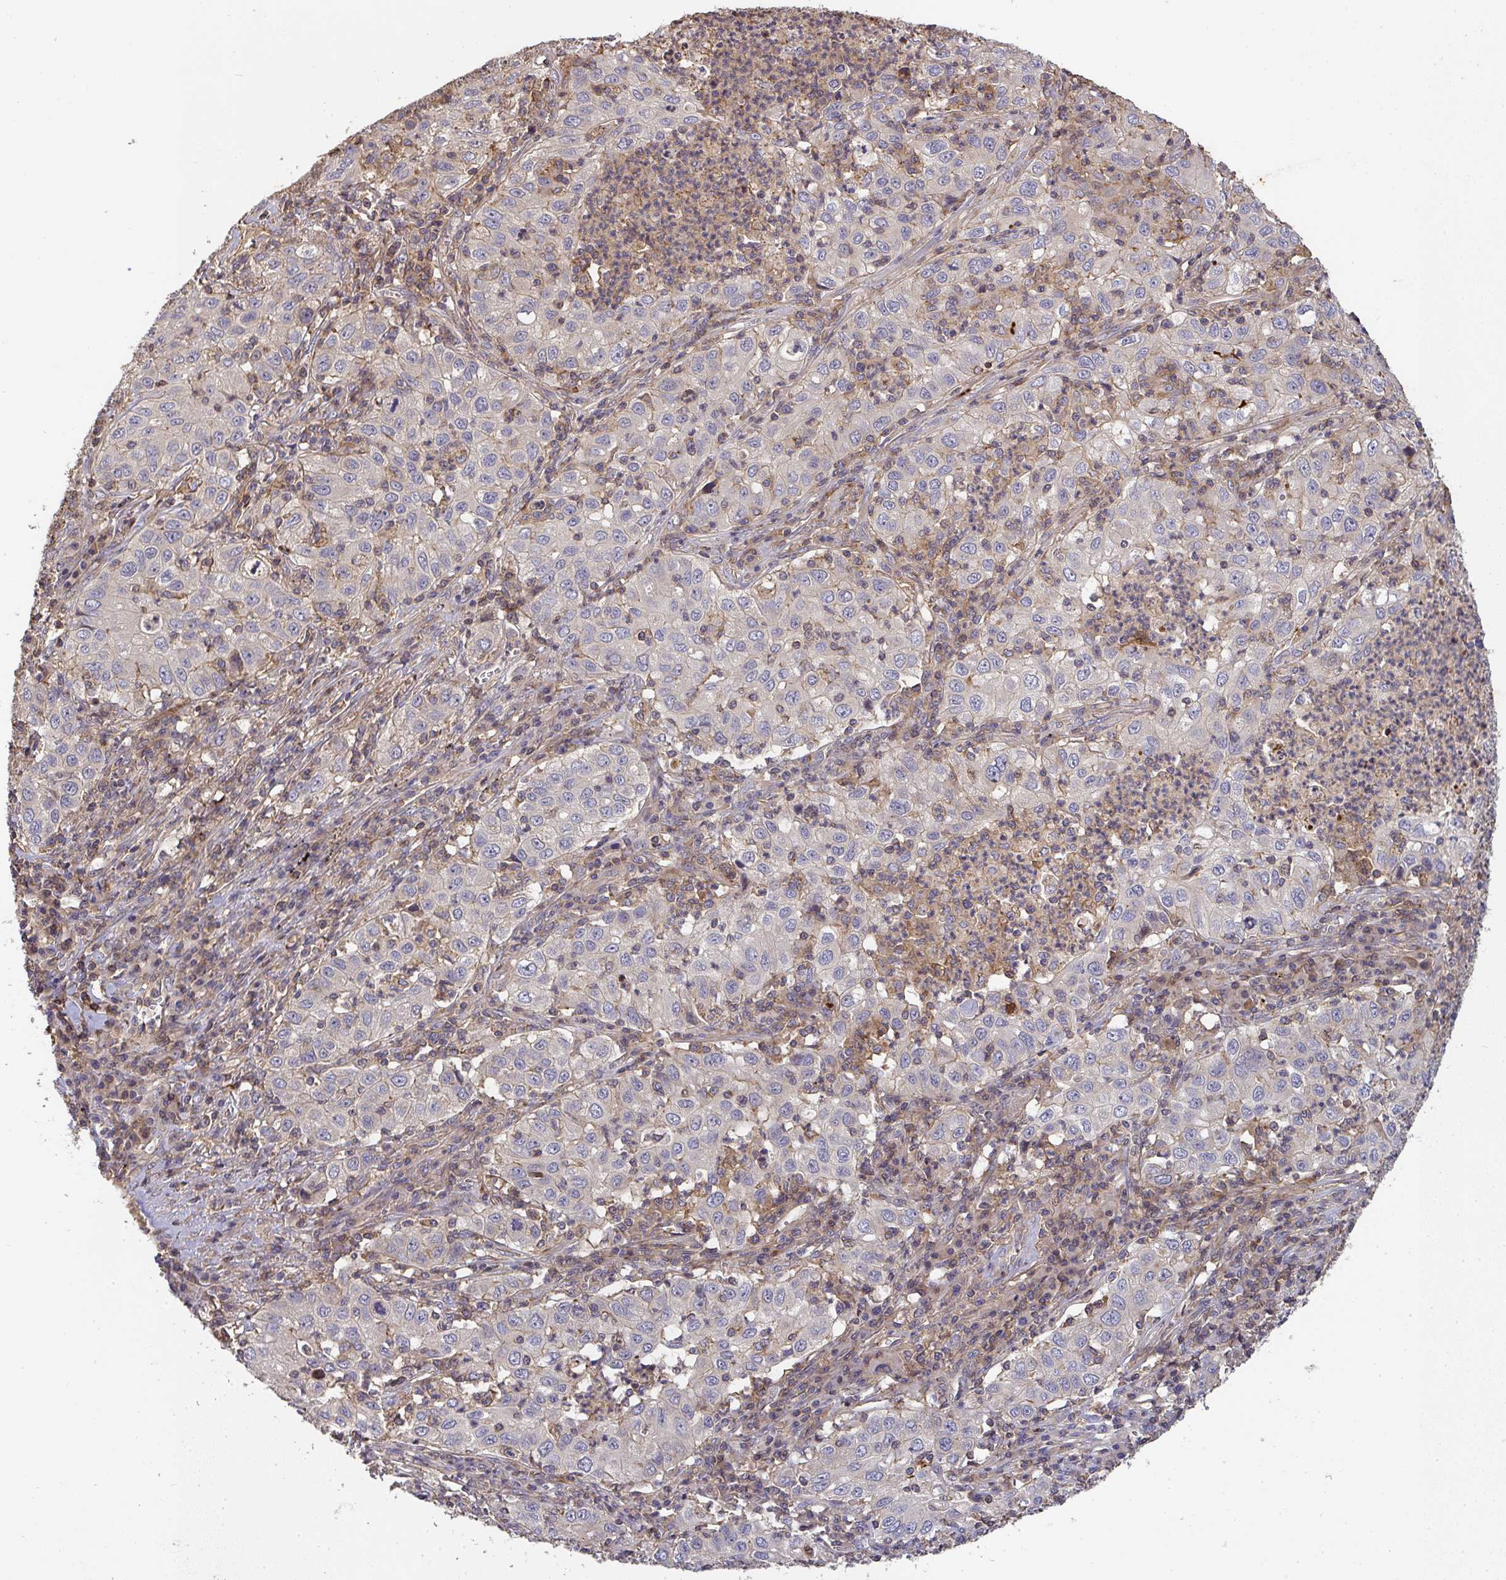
{"staining": {"intensity": "negative", "quantity": "none", "location": "none"}, "tissue": "lung cancer", "cell_type": "Tumor cells", "image_type": "cancer", "snomed": [{"axis": "morphology", "description": "Squamous cell carcinoma, NOS"}, {"axis": "topography", "description": "Lung"}], "caption": "The IHC image has no significant positivity in tumor cells of lung cancer (squamous cell carcinoma) tissue.", "gene": "TNMD", "patient": {"sex": "male", "age": 71}}